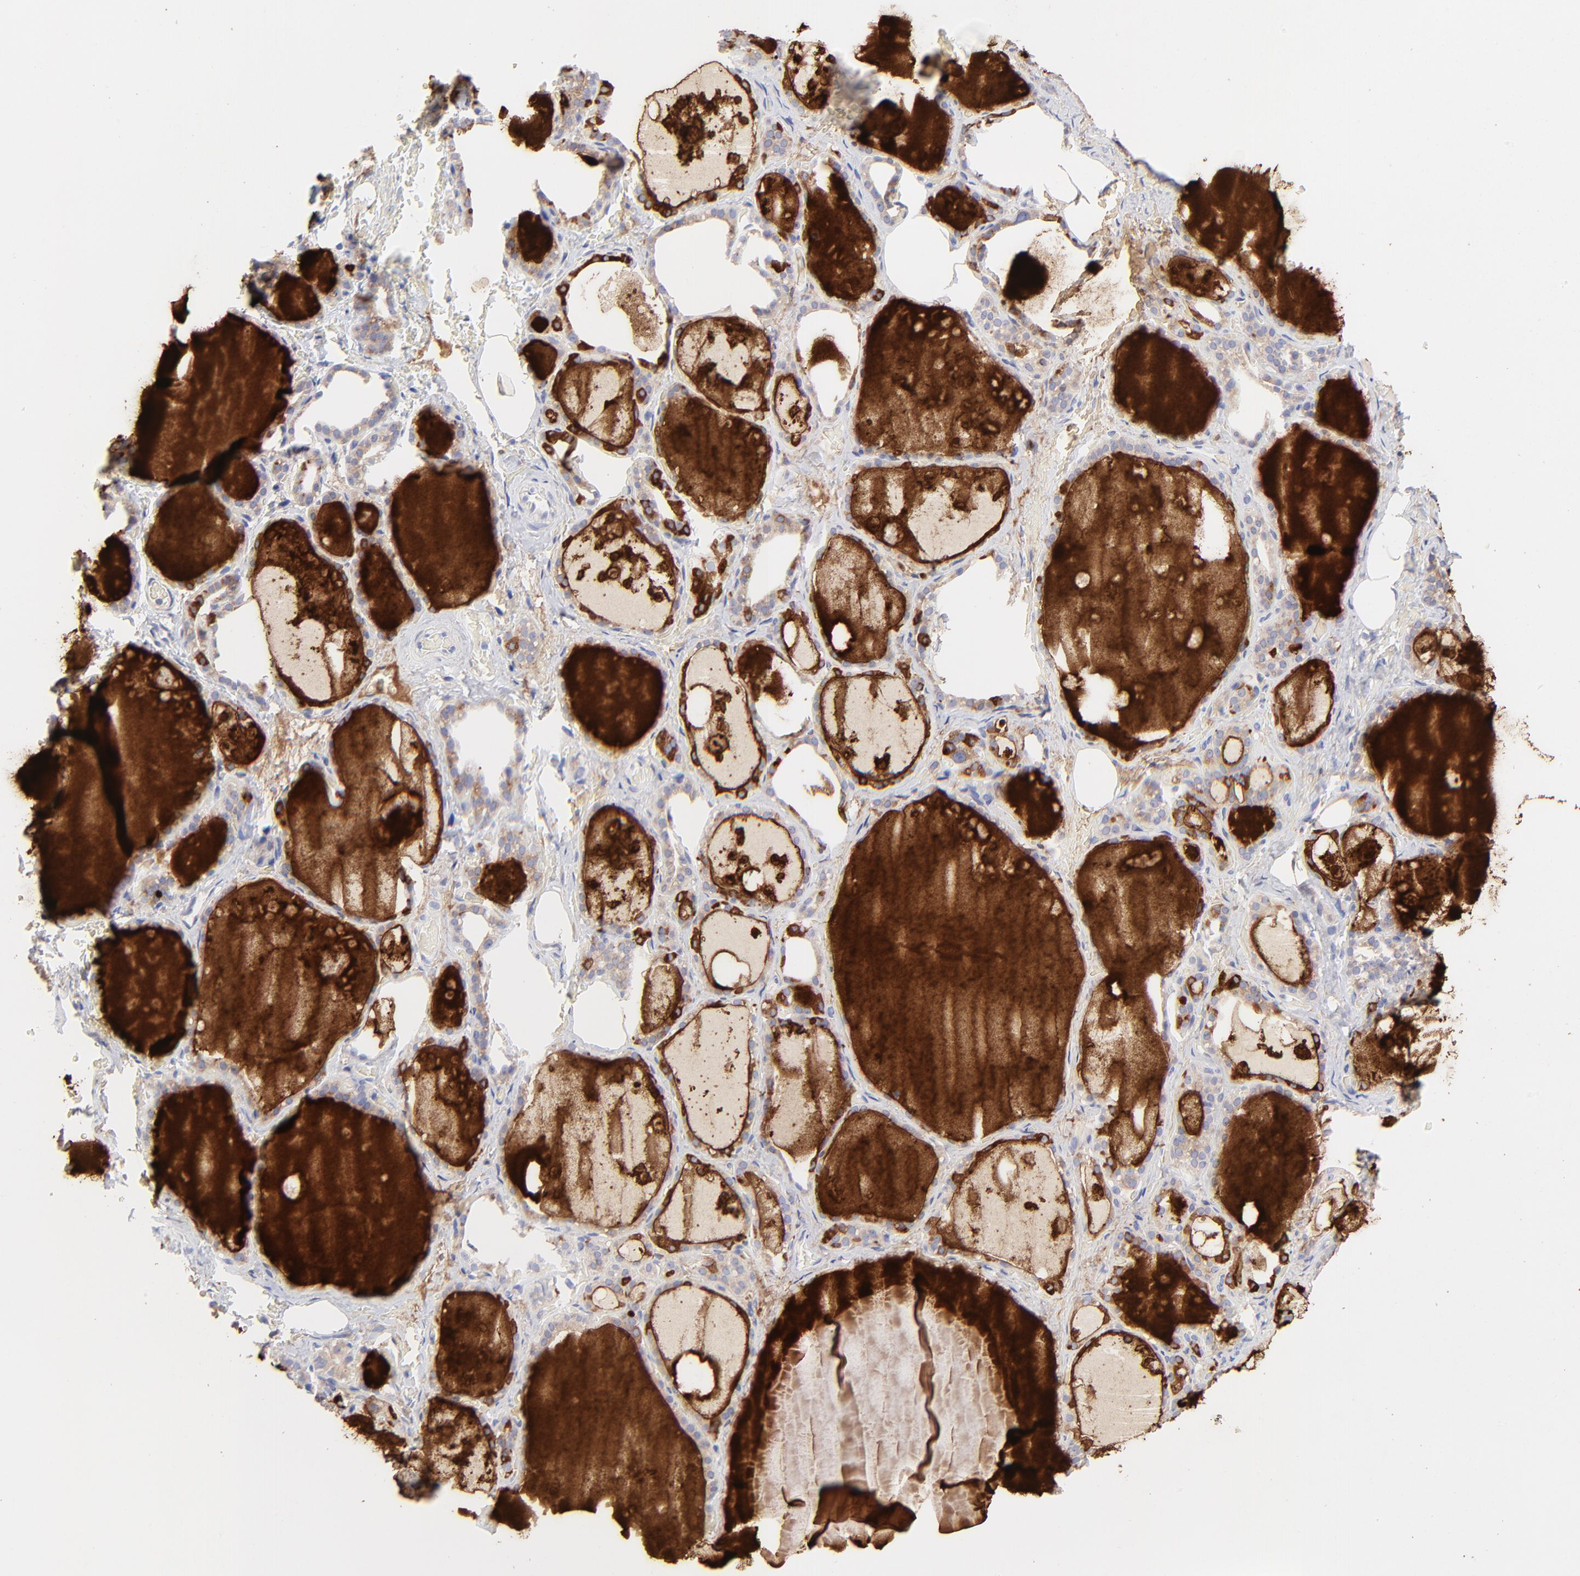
{"staining": {"intensity": "moderate", "quantity": ">75%", "location": "cytoplasmic/membranous"}, "tissue": "thyroid gland", "cell_type": "Glandular cells", "image_type": "normal", "snomed": [{"axis": "morphology", "description": "Normal tissue, NOS"}, {"axis": "topography", "description": "Thyroid gland"}], "caption": "The micrograph displays staining of unremarkable thyroid gland, revealing moderate cytoplasmic/membranous protein staining (brown color) within glandular cells.", "gene": "LHFPL1", "patient": {"sex": "male", "age": 61}}